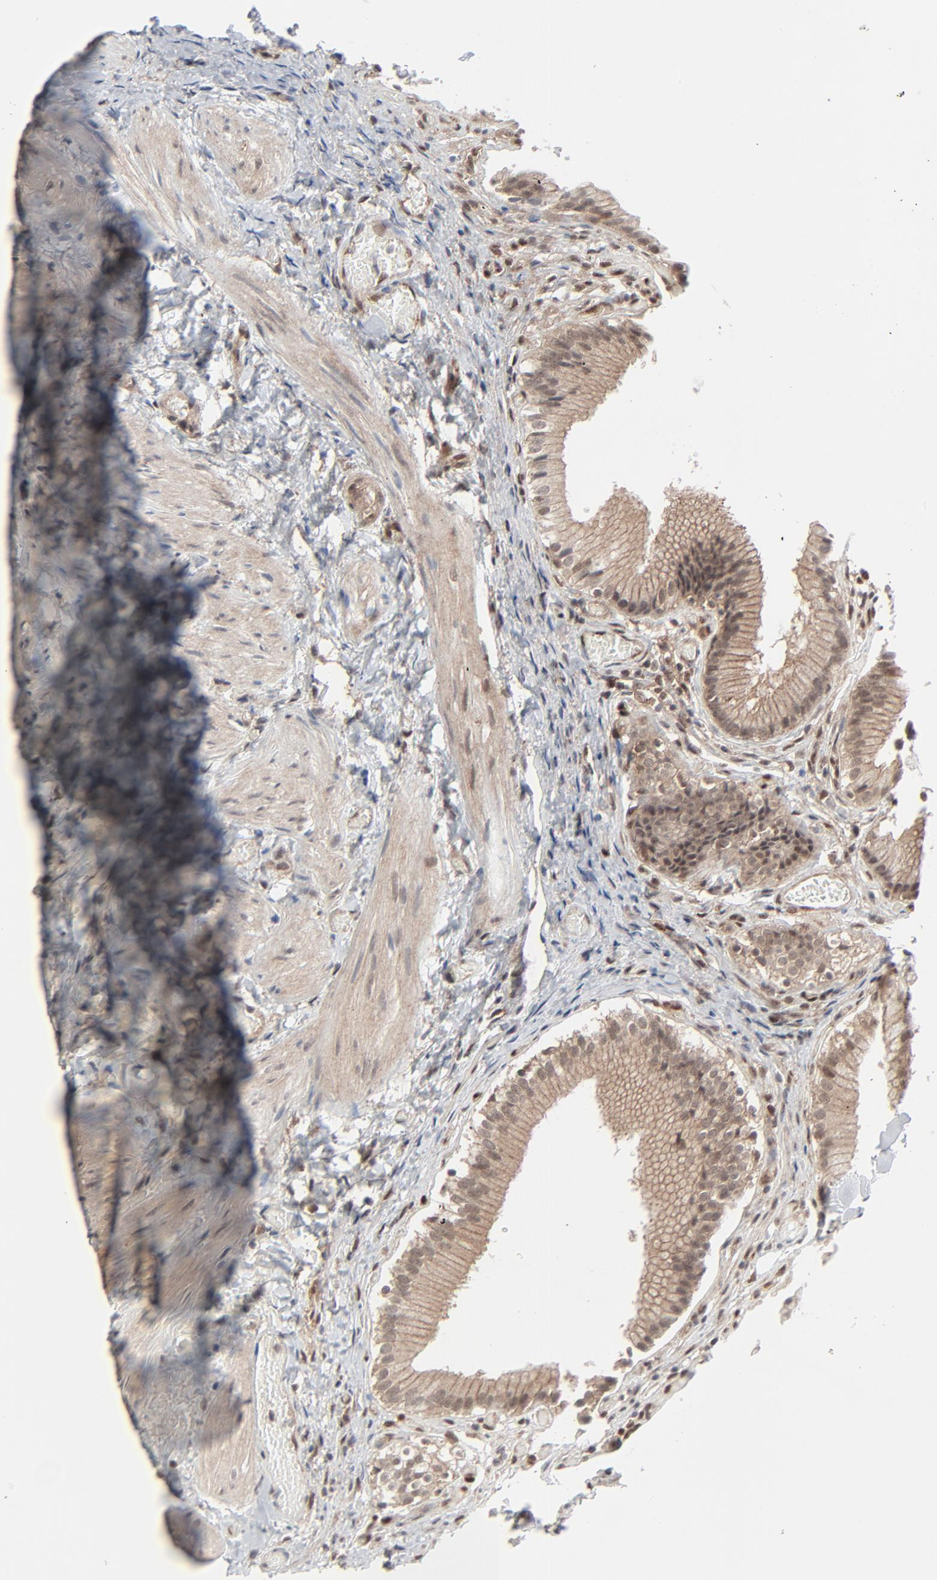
{"staining": {"intensity": "weak", "quantity": ">75%", "location": "cytoplasmic/membranous"}, "tissue": "gallbladder", "cell_type": "Glandular cells", "image_type": "normal", "snomed": [{"axis": "morphology", "description": "Normal tissue, NOS"}, {"axis": "topography", "description": "Gallbladder"}], "caption": "The immunohistochemical stain shows weak cytoplasmic/membranous staining in glandular cells of normal gallbladder.", "gene": "AKT1", "patient": {"sex": "male", "age": 65}}